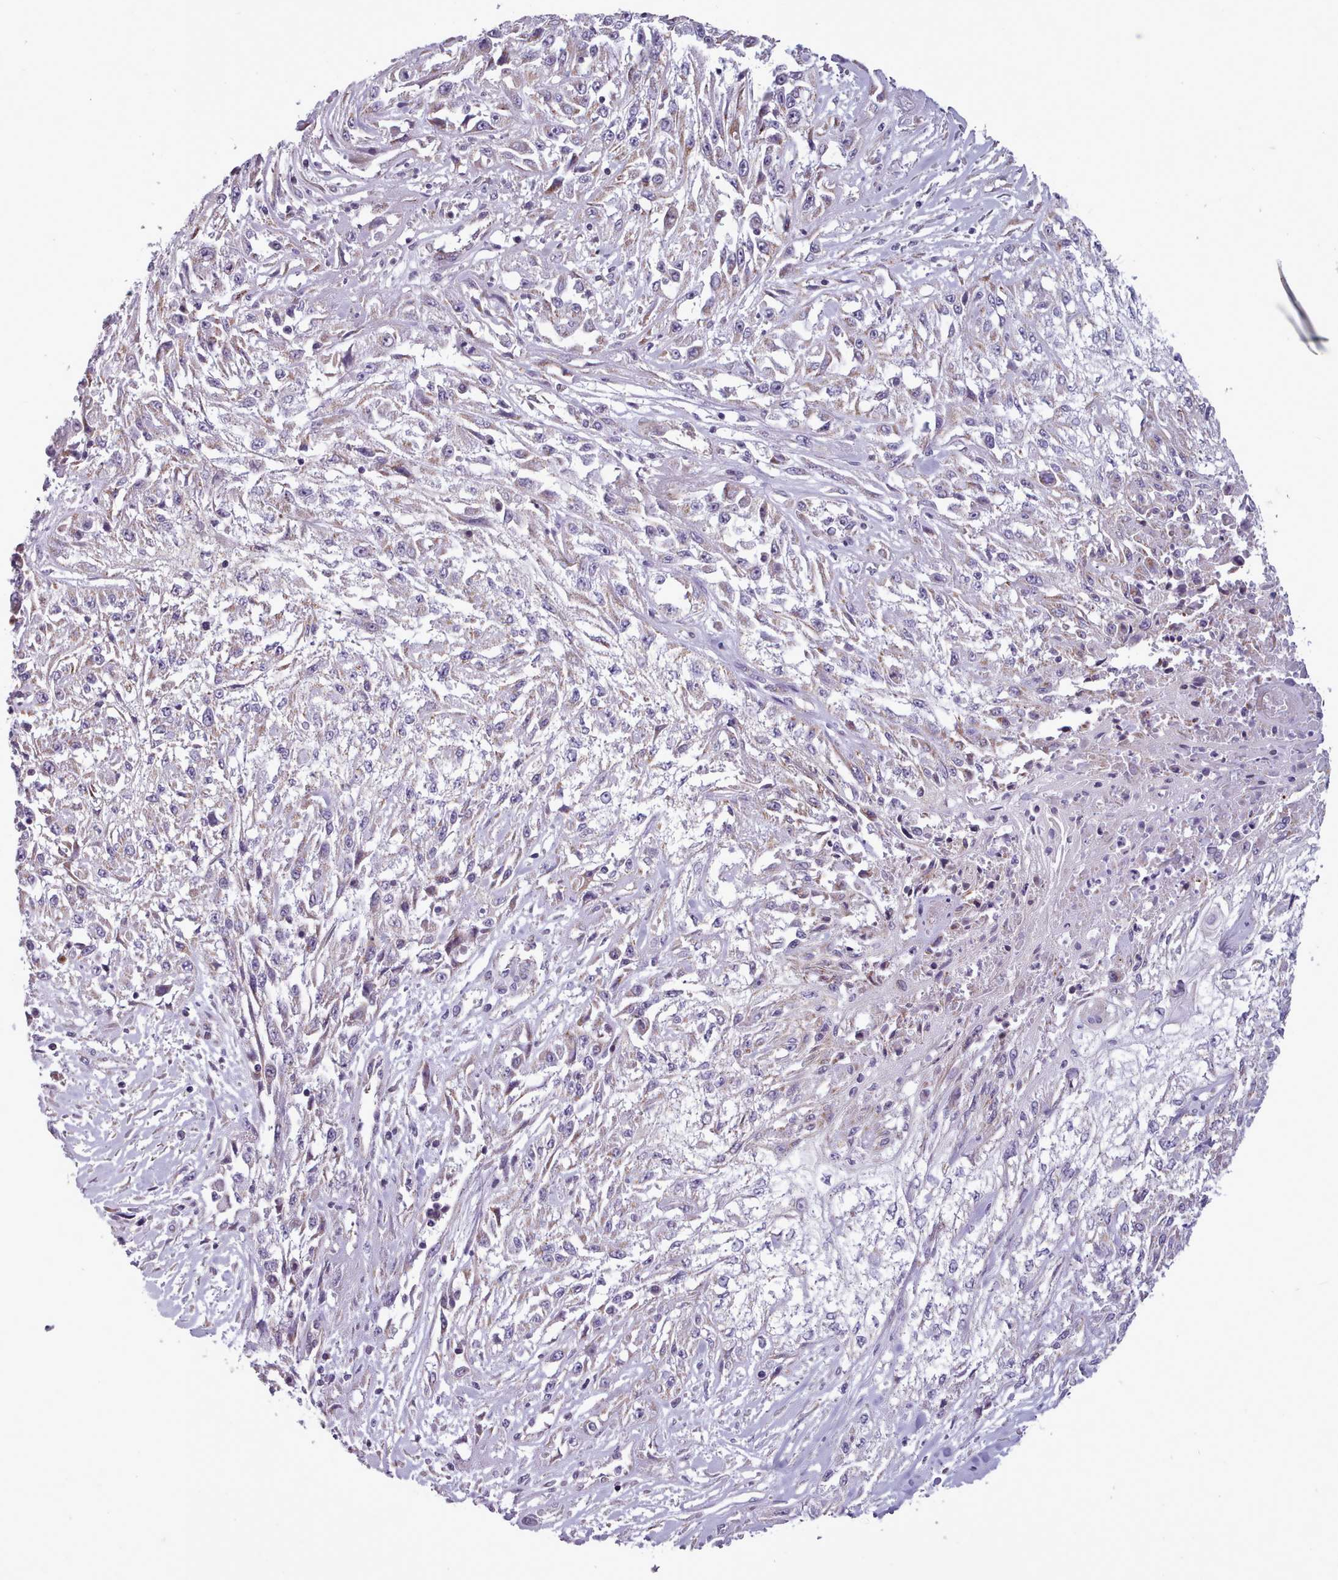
{"staining": {"intensity": "negative", "quantity": "none", "location": "none"}, "tissue": "skin cancer", "cell_type": "Tumor cells", "image_type": "cancer", "snomed": [{"axis": "morphology", "description": "Squamous cell carcinoma, NOS"}, {"axis": "morphology", "description": "Squamous cell carcinoma, metastatic, NOS"}, {"axis": "topography", "description": "Skin"}, {"axis": "topography", "description": "Lymph node"}], "caption": "A micrograph of skin cancer (squamous cell carcinoma) stained for a protein shows no brown staining in tumor cells. (DAB IHC with hematoxylin counter stain).", "gene": "AVL9", "patient": {"sex": "male", "age": 75}}